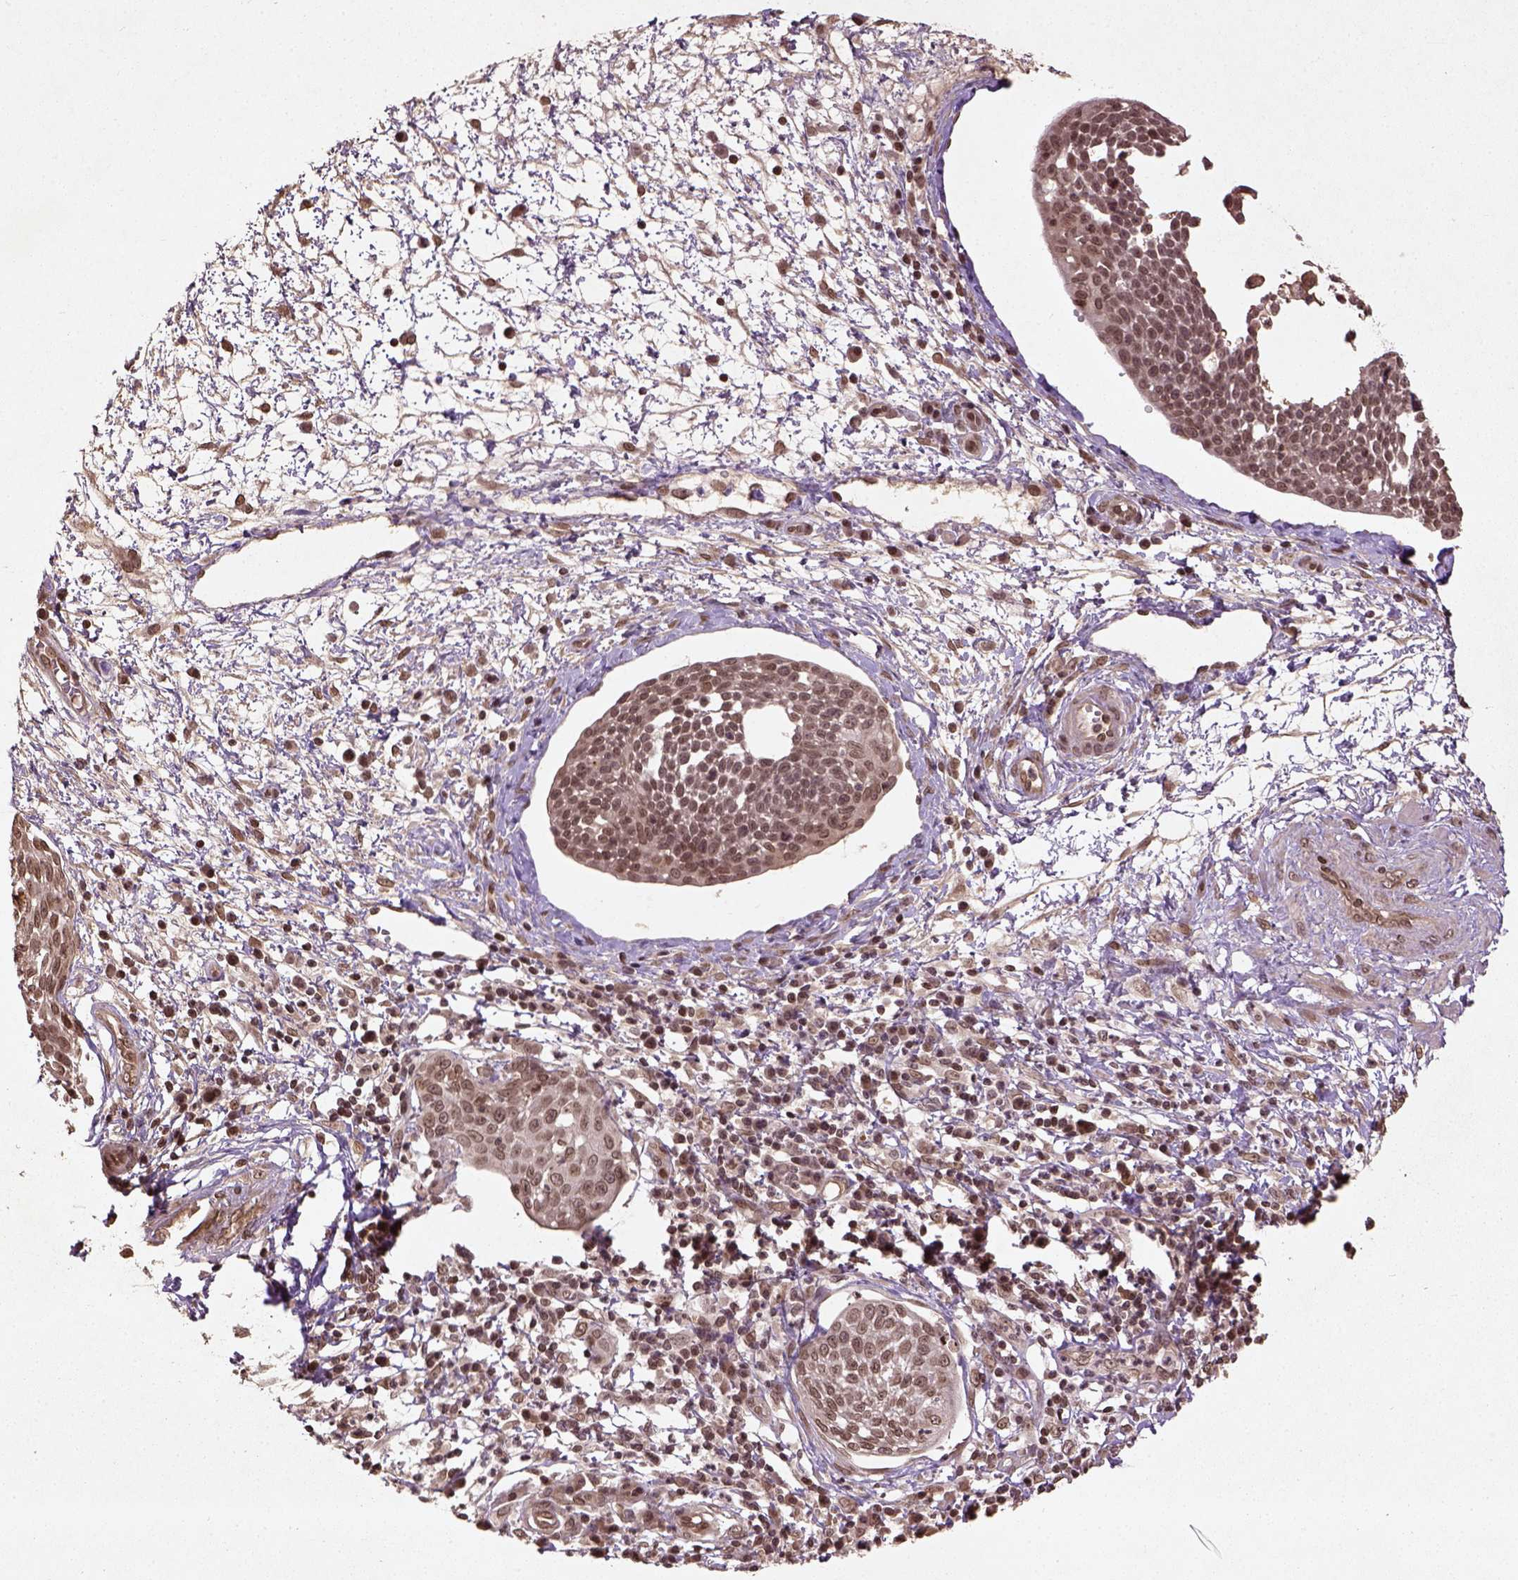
{"staining": {"intensity": "moderate", "quantity": ">75%", "location": "nuclear"}, "tissue": "cervical cancer", "cell_type": "Tumor cells", "image_type": "cancer", "snomed": [{"axis": "morphology", "description": "Squamous cell carcinoma, NOS"}, {"axis": "topography", "description": "Cervix"}], "caption": "Immunohistochemical staining of squamous cell carcinoma (cervical) demonstrates medium levels of moderate nuclear protein staining in approximately >75% of tumor cells.", "gene": "BANF1", "patient": {"sex": "female", "age": 34}}